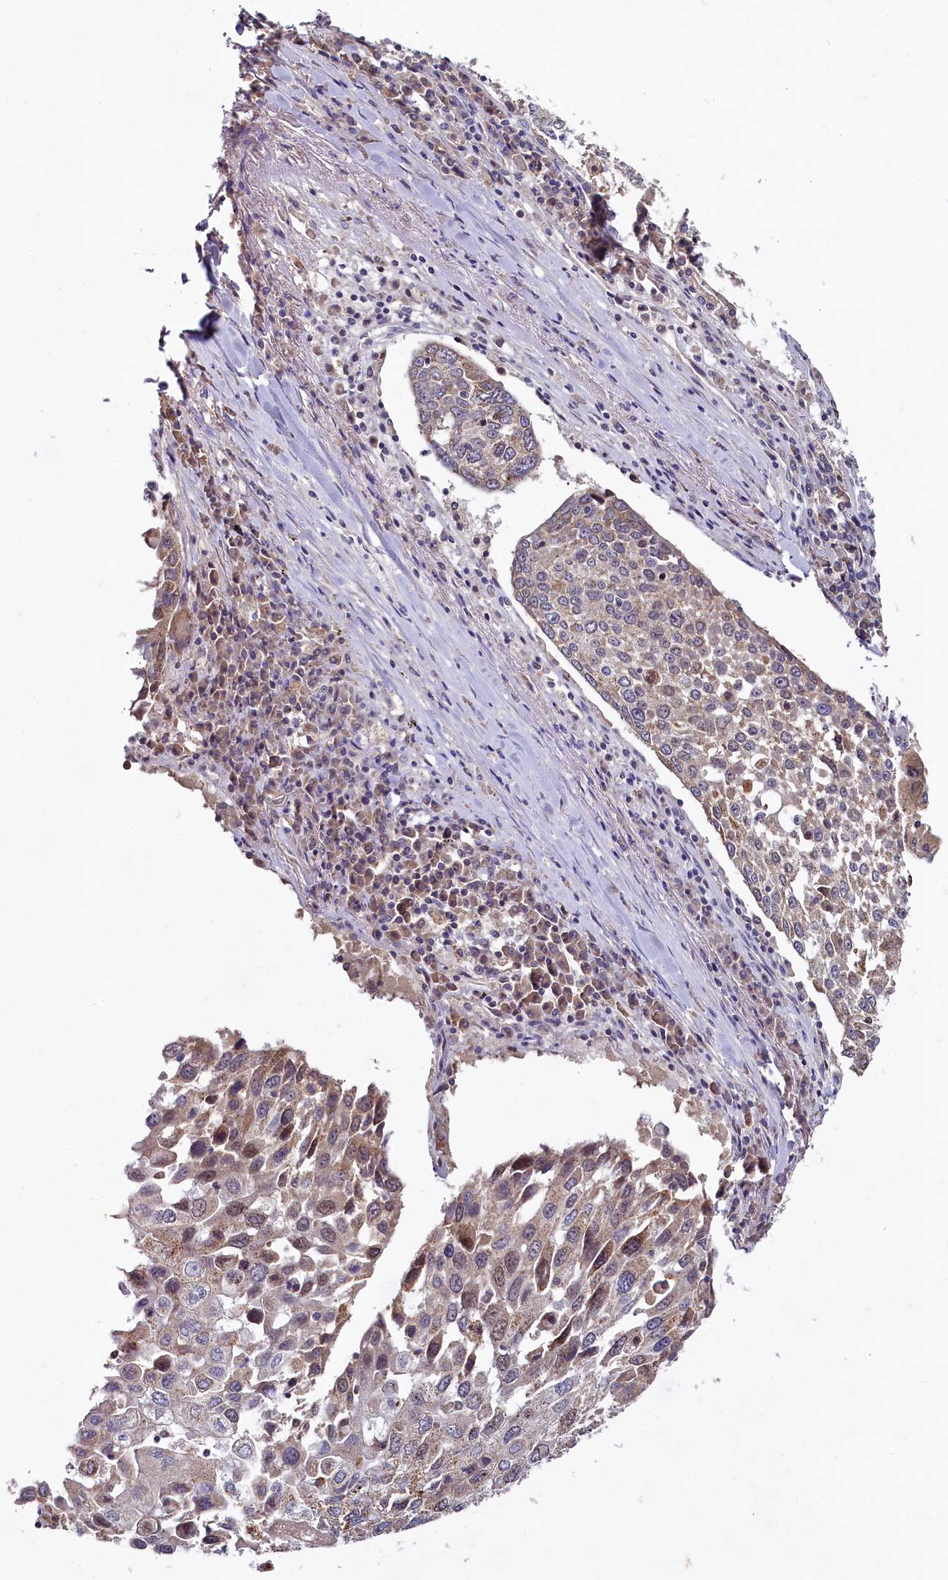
{"staining": {"intensity": "weak", "quantity": ">75%", "location": "cytoplasmic/membranous,nuclear"}, "tissue": "lung cancer", "cell_type": "Tumor cells", "image_type": "cancer", "snomed": [{"axis": "morphology", "description": "Squamous cell carcinoma, NOS"}, {"axis": "topography", "description": "Lung"}], "caption": "Immunohistochemistry image of human squamous cell carcinoma (lung) stained for a protein (brown), which demonstrates low levels of weak cytoplasmic/membranous and nuclear expression in approximately >75% of tumor cells.", "gene": "SPINK9", "patient": {"sex": "male", "age": 65}}